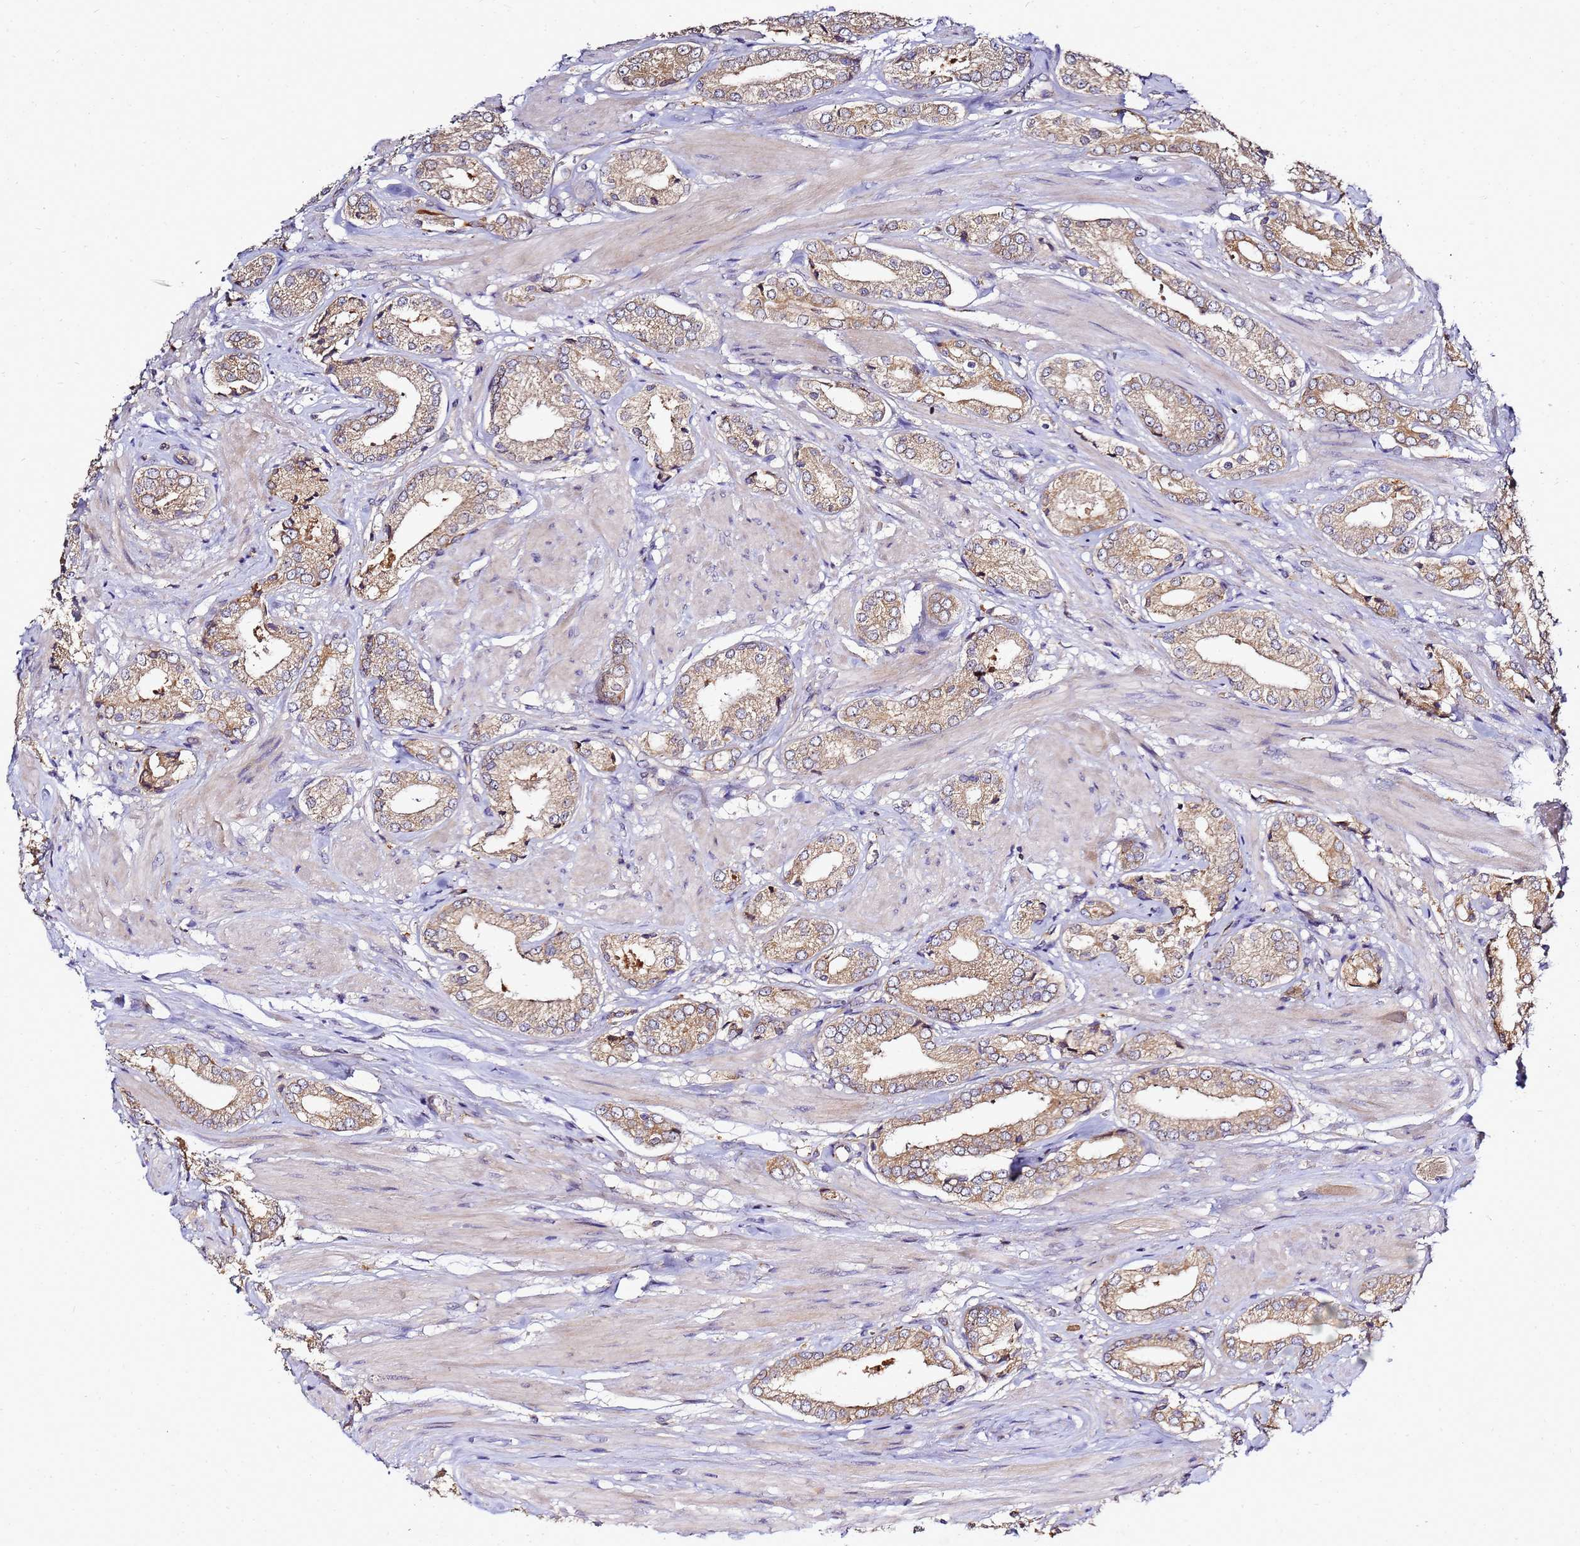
{"staining": {"intensity": "moderate", "quantity": ">75%", "location": "cytoplasmic/membranous"}, "tissue": "prostate cancer", "cell_type": "Tumor cells", "image_type": "cancer", "snomed": [{"axis": "morphology", "description": "Adenocarcinoma, High grade"}, {"axis": "topography", "description": "Prostate and seminal vesicle, NOS"}], "caption": "Immunohistochemical staining of human high-grade adenocarcinoma (prostate) shows moderate cytoplasmic/membranous protein expression in about >75% of tumor cells.", "gene": "ADPGK", "patient": {"sex": "male", "age": 64}}